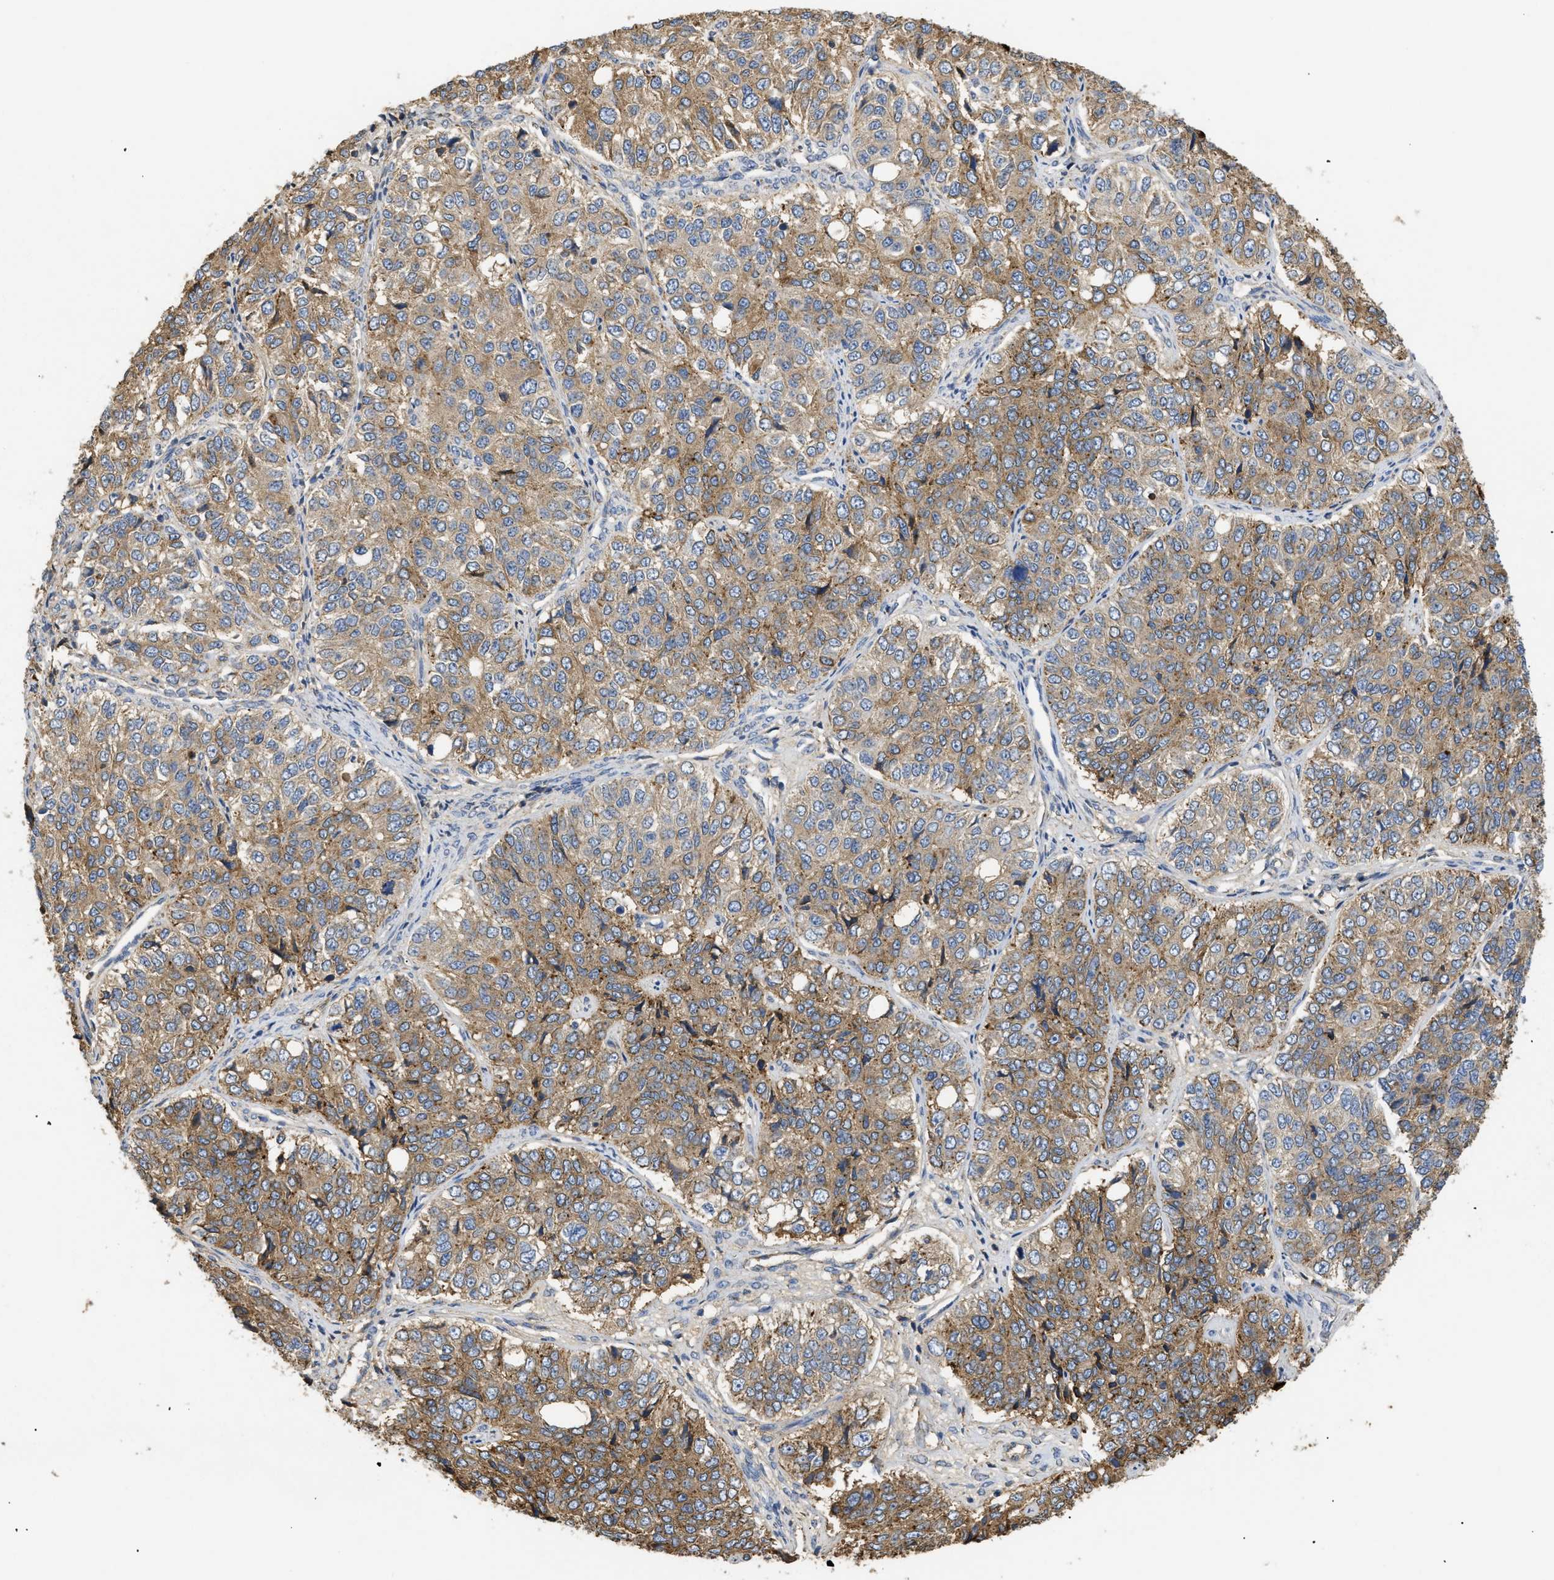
{"staining": {"intensity": "moderate", "quantity": "25%-75%", "location": "cytoplasmic/membranous"}, "tissue": "ovarian cancer", "cell_type": "Tumor cells", "image_type": "cancer", "snomed": [{"axis": "morphology", "description": "Carcinoma, endometroid"}, {"axis": "topography", "description": "Ovary"}], "caption": "This is an image of IHC staining of ovarian cancer, which shows moderate staining in the cytoplasmic/membranous of tumor cells.", "gene": "ANXA4", "patient": {"sex": "female", "age": 51}}